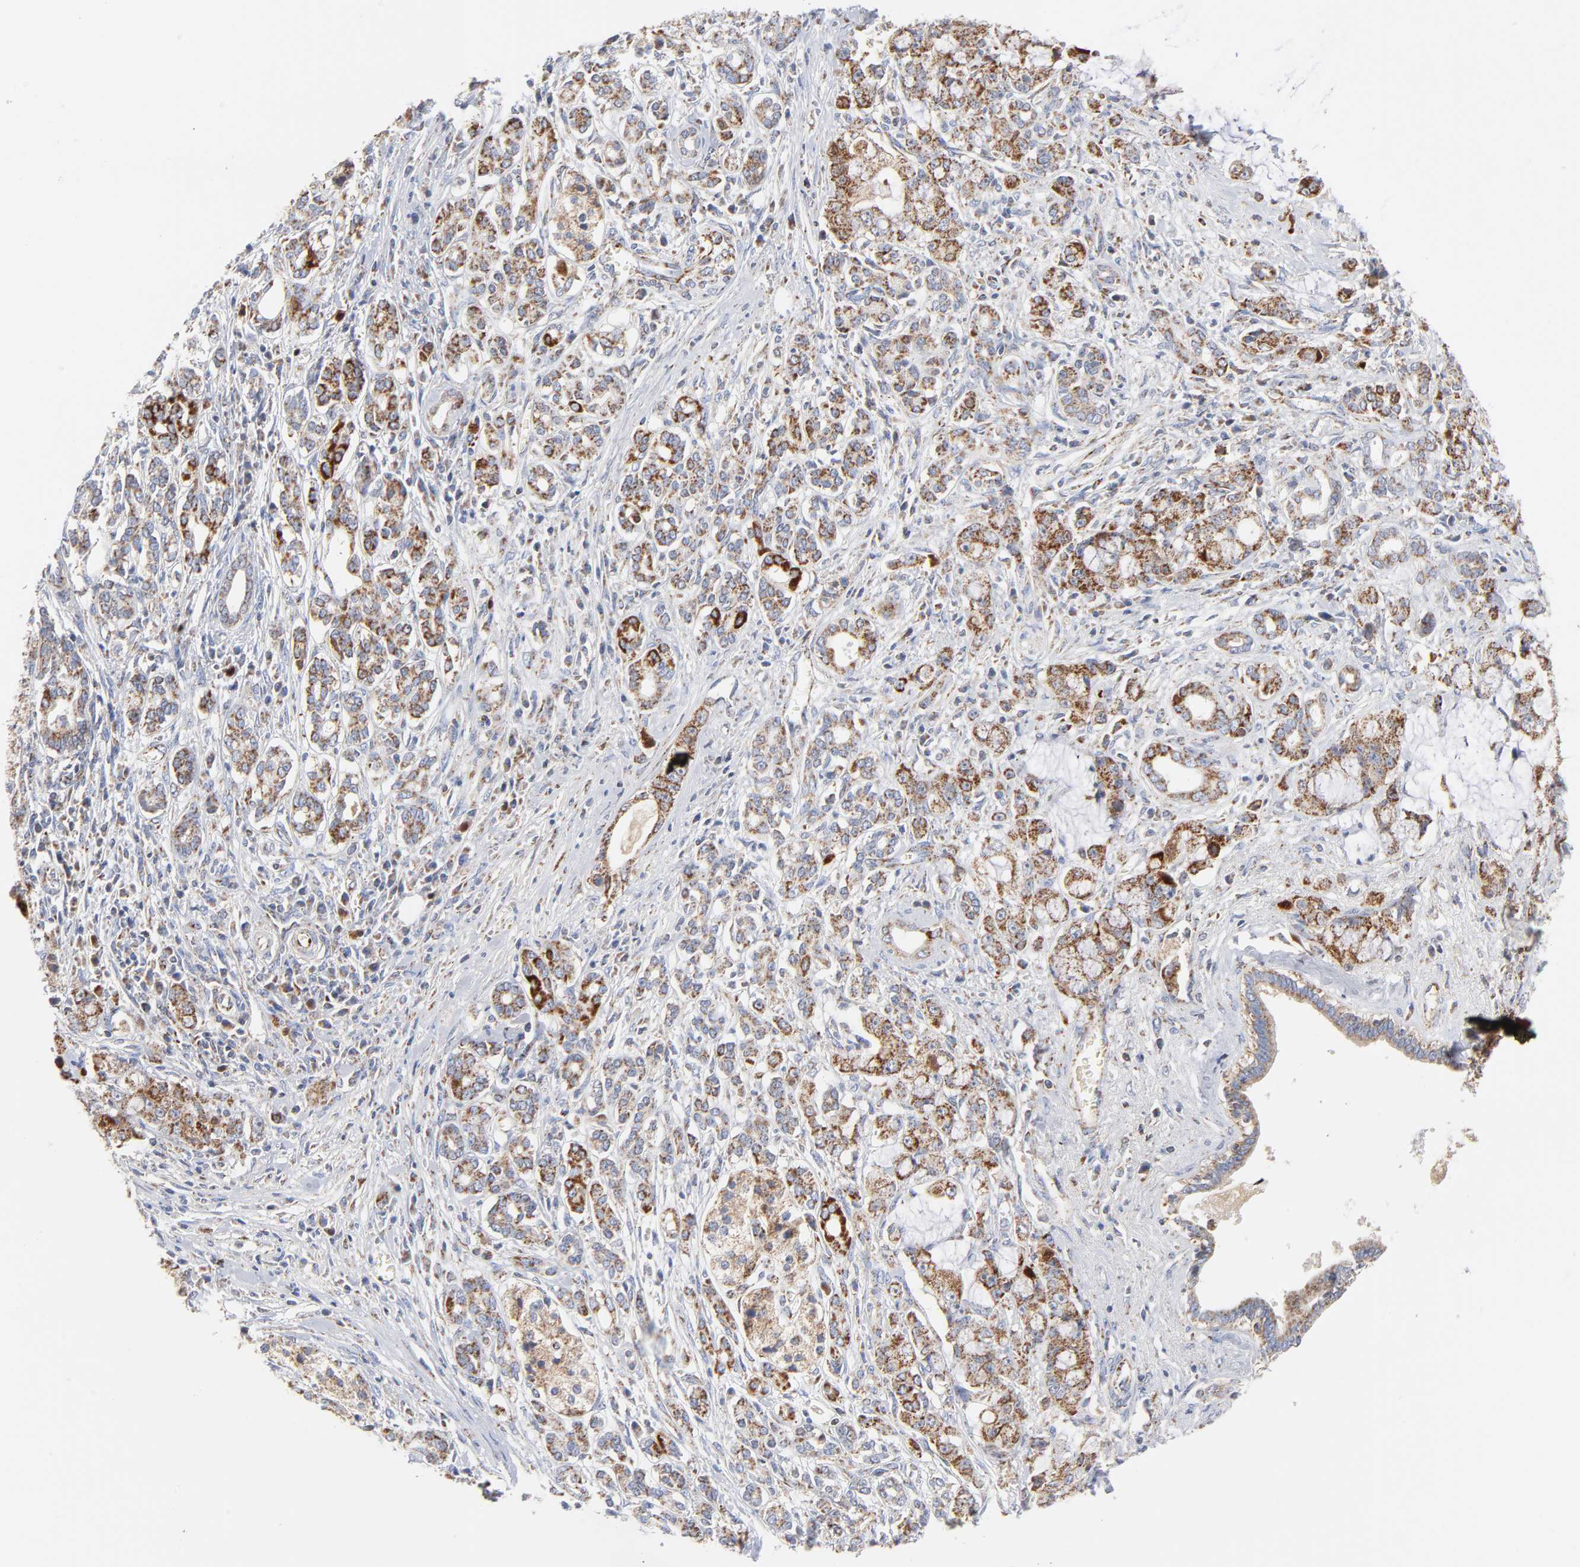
{"staining": {"intensity": "moderate", "quantity": ">75%", "location": "cytoplasmic/membranous"}, "tissue": "pancreatic cancer", "cell_type": "Tumor cells", "image_type": "cancer", "snomed": [{"axis": "morphology", "description": "Adenocarcinoma, NOS"}, {"axis": "topography", "description": "Pancreas"}], "caption": "Pancreatic cancer (adenocarcinoma) tissue demonstrates moderate cytoplasmic/membranous expression in about >75% of tumor cells Using DAB (3,3'-diaminobenzidine) (brown) and hematoxylin (blue) stains, captured at high magnification using brightfield microscopy.", "gene": "DIABLO", "patient": {"sex": "female", "age": 73}}